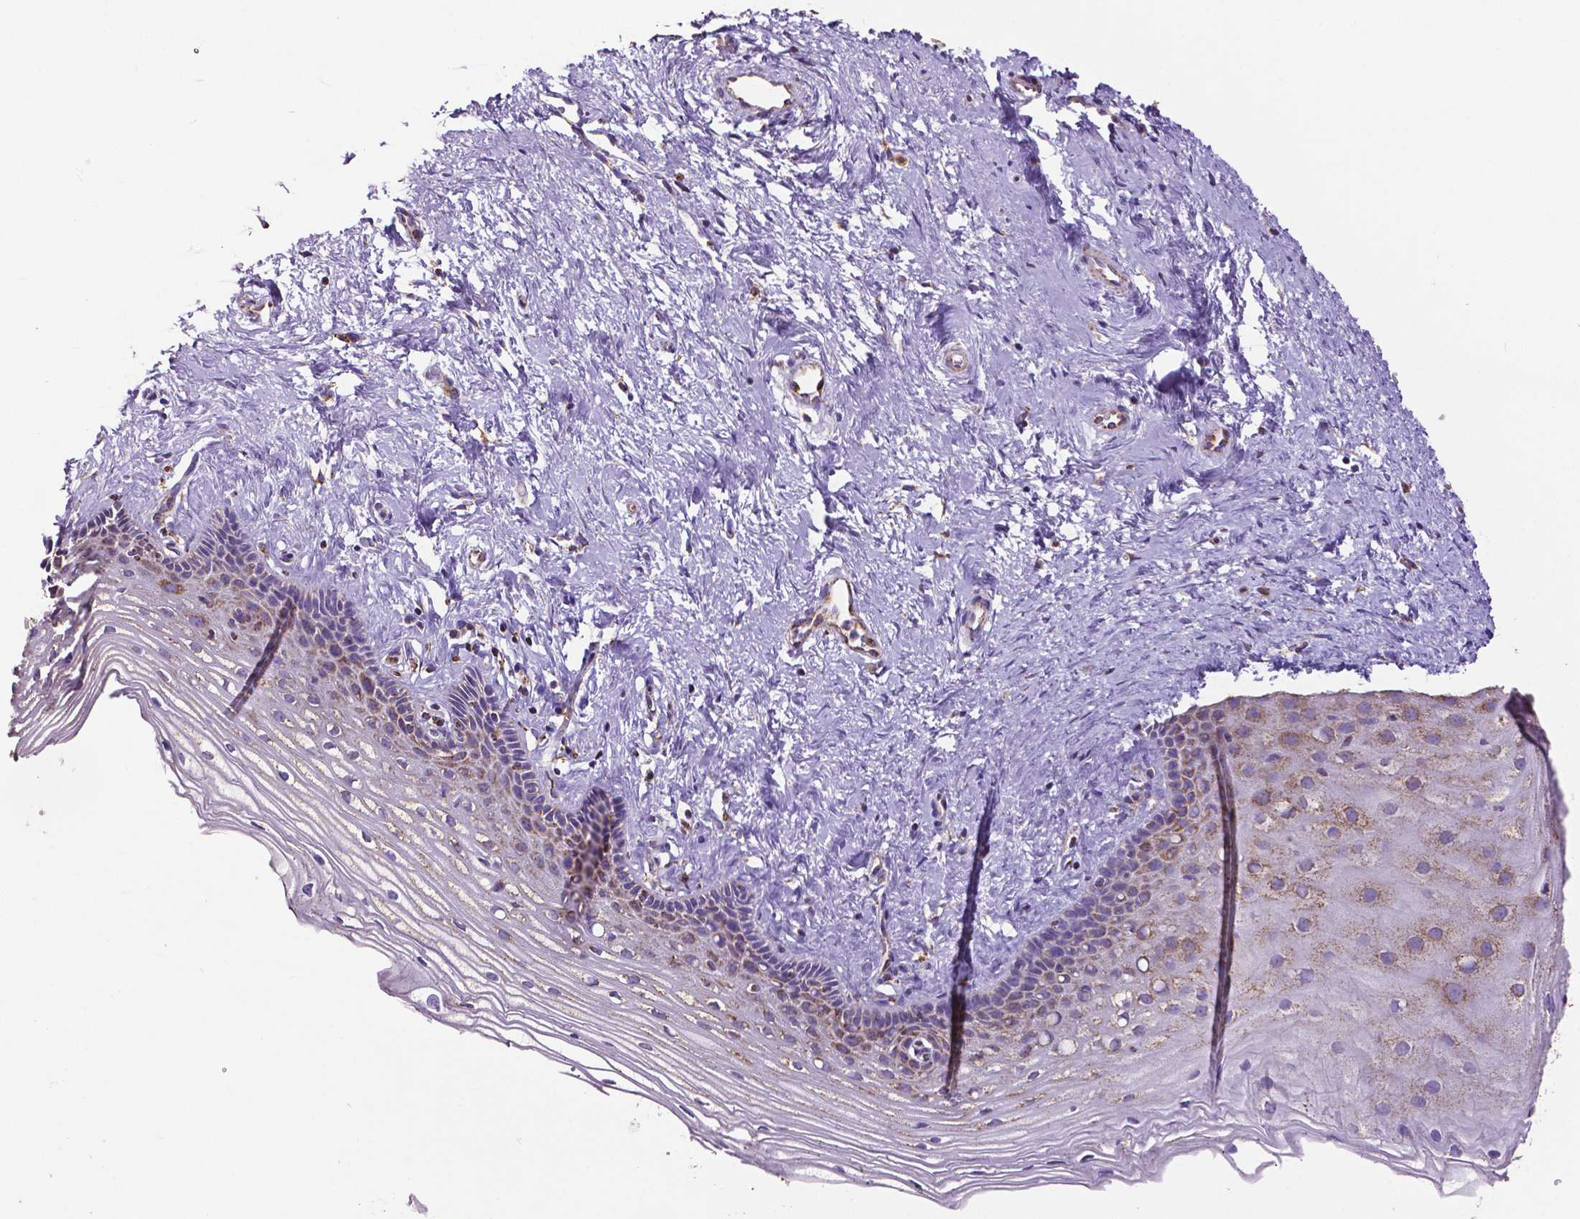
{"staining": {"intensity": "moderate", "quantity": "25%-75%", "location": "cytoplasmic/membranous"}, "tissue": "cervix", "cell_type": "Squamous epithelial cells", "image_type": "normal", "snomed": [{"axis": "morphology", "description": "Normal tissue, NOS"}, {"axis": "topography", "description": "Cervix"}], "caption": "Moderate cytoplasmic/membranous staining is appreciated in about 25%-75% of squamous epithelial cells in normal cervix.", "gene": "MACC1", "patient": {"sex": "female", "age": 40}}